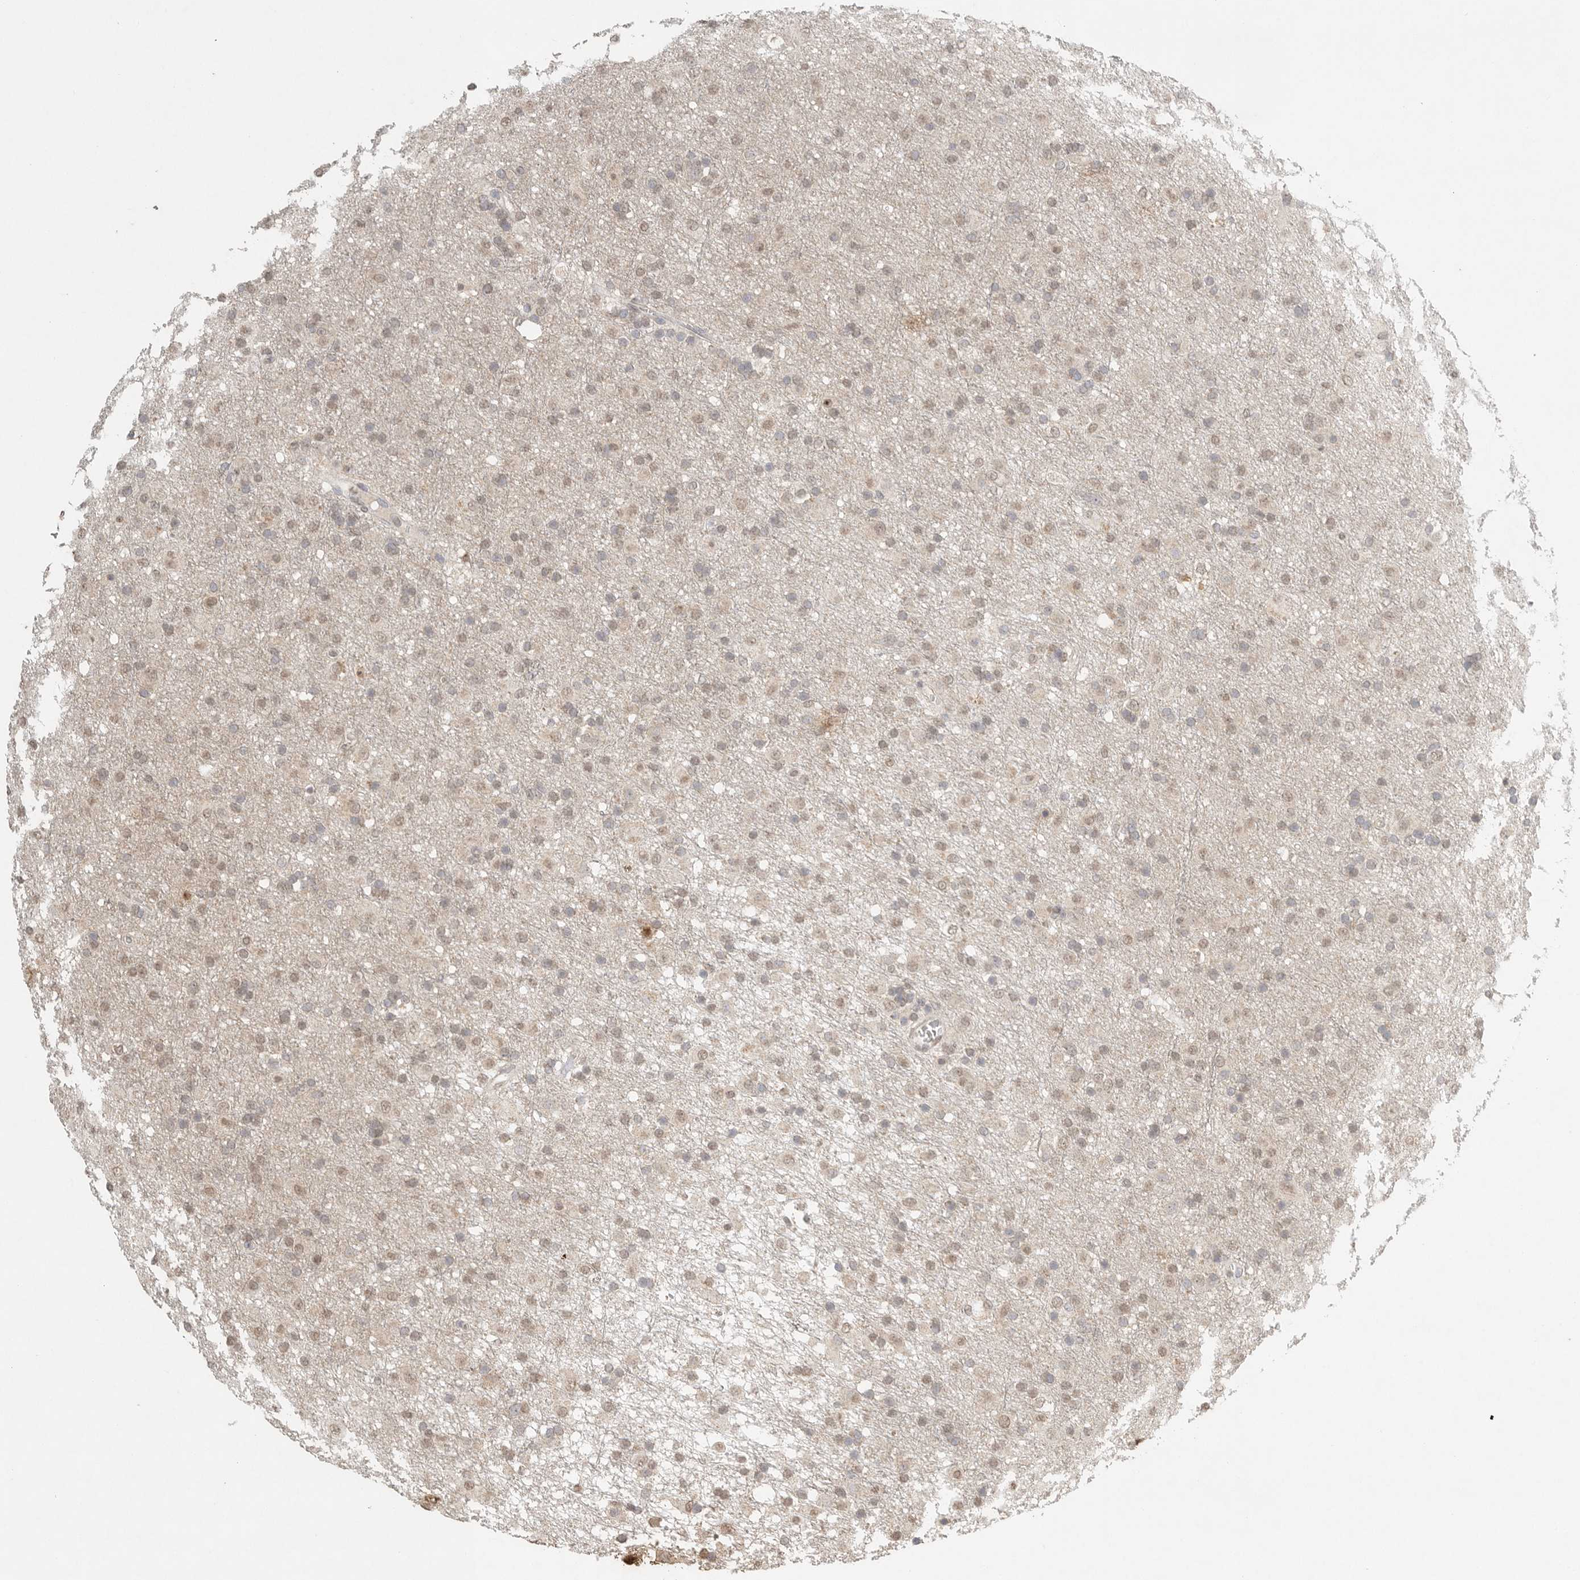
{"staining": {"intensity": "weak", "quantity": "25%-75%", "location": "nuclear"}, "tissue": "glioma", "cell_type": "Tumor cells", "image_type": "cancer", "snomed": [{"axis": "morphology", "description": "Glioma, malignant, Low grade"}, {"axis": "topography", "description": "Brain"}], "caption": "IHC staining of glioma, which shows low levels of weak nuclear positivity in about 25%-75% of tumor cells indicating weak nuclear protein positivity. The staining was performed using DAB (brown) for protein detection and nuclei were counterstained in hematoxylin (blue).", "gene": "KLK5", "patient": {"sex": "male", "age": 65}}